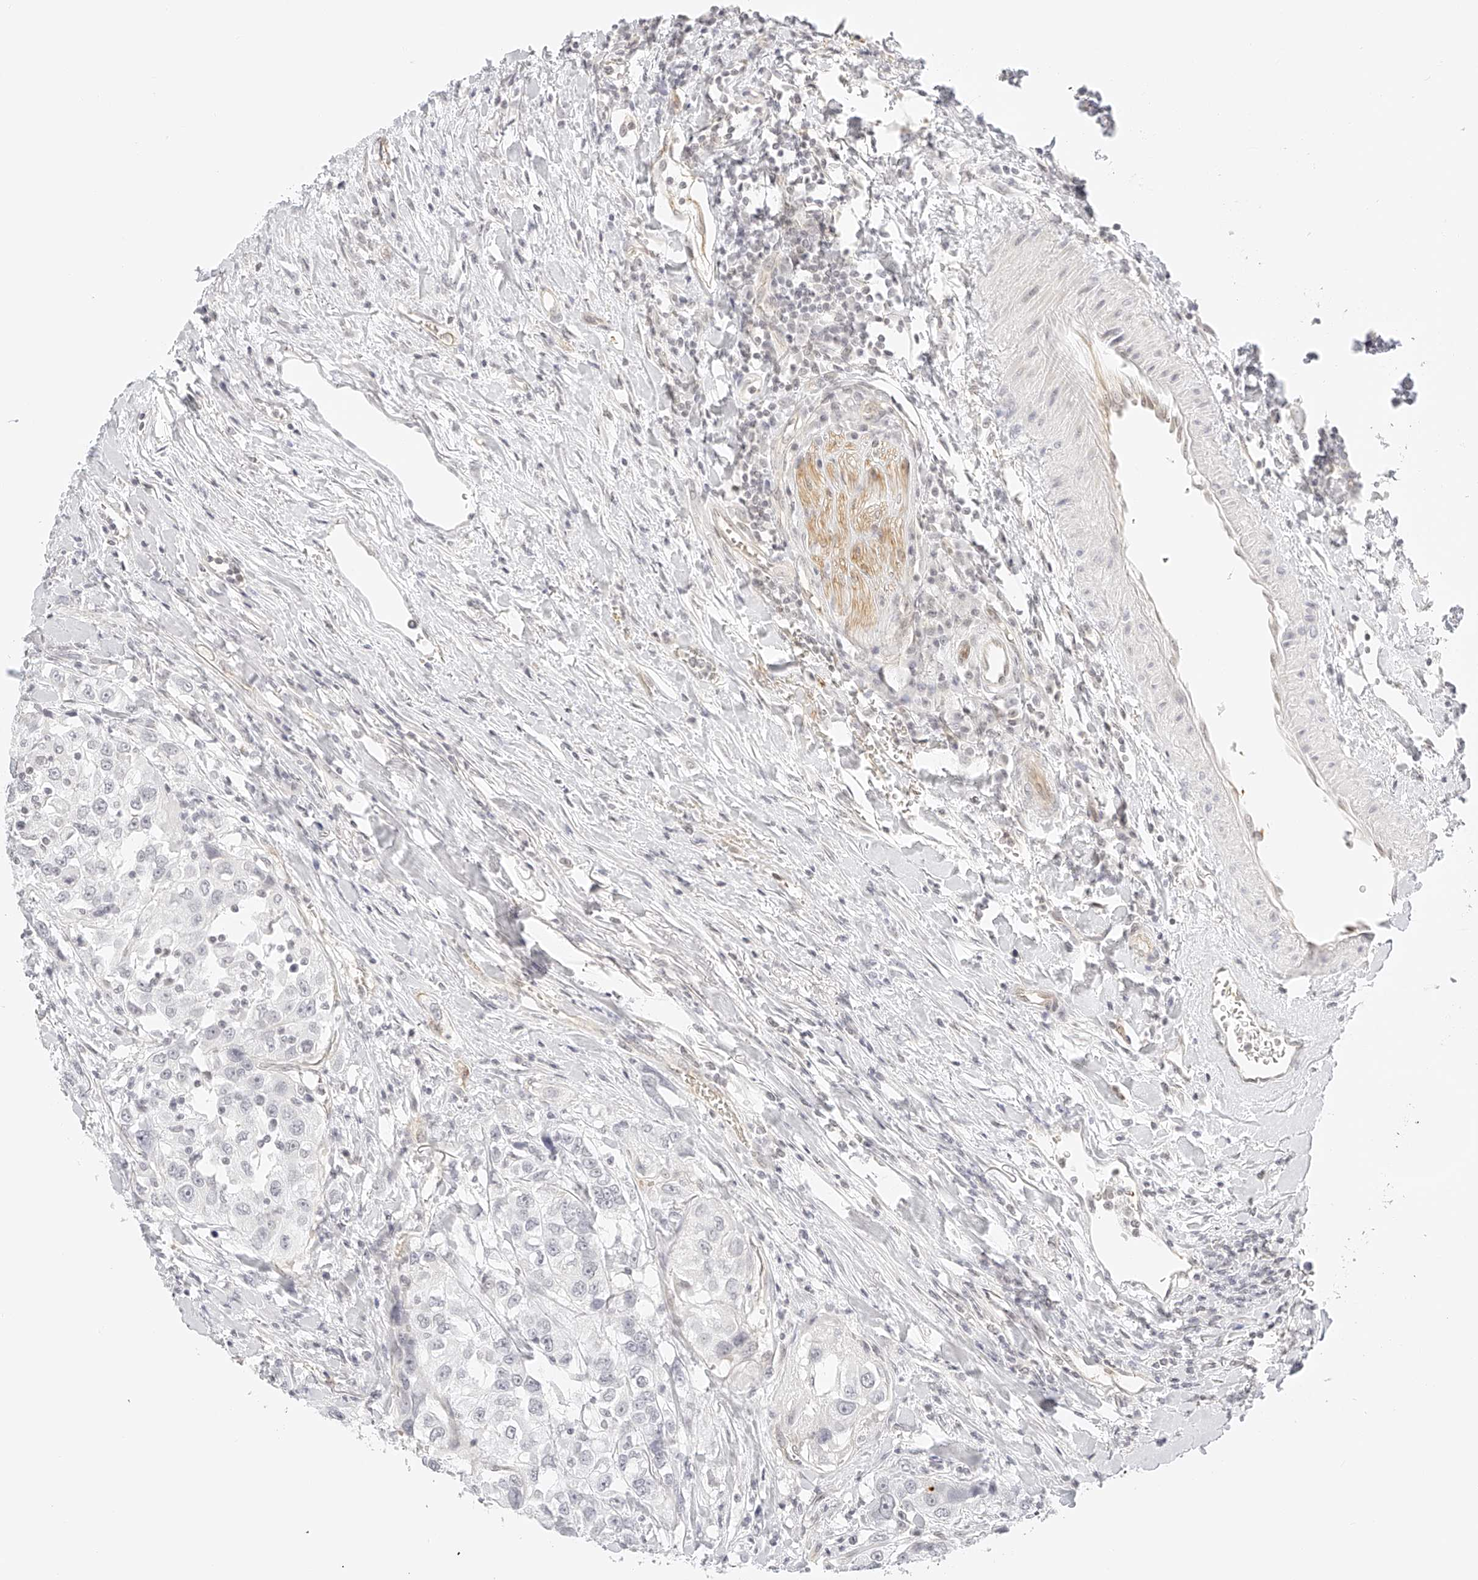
{"staining": {"intensity": "negative", "quantity": "none", "location": "none"}, "tissue": "urothelial cancer", "cell_type": "Tumor cells", "image_type": "cancer", "snomed": [{"axis": "morphology", "description": "Urothelial carcinoma, High grade"}, {"axis": "topography", "description": "Urinary bladder"}], "caption": "Photomicrograph shows no protein staining in tumor cells of urothelial cancer tissue. (DAB (3,3'-diaminobenzidine) IHC with hematoxylin counter stain).", "gene": "ZFP69", "patient": {"sex": "female", "age": 80}}